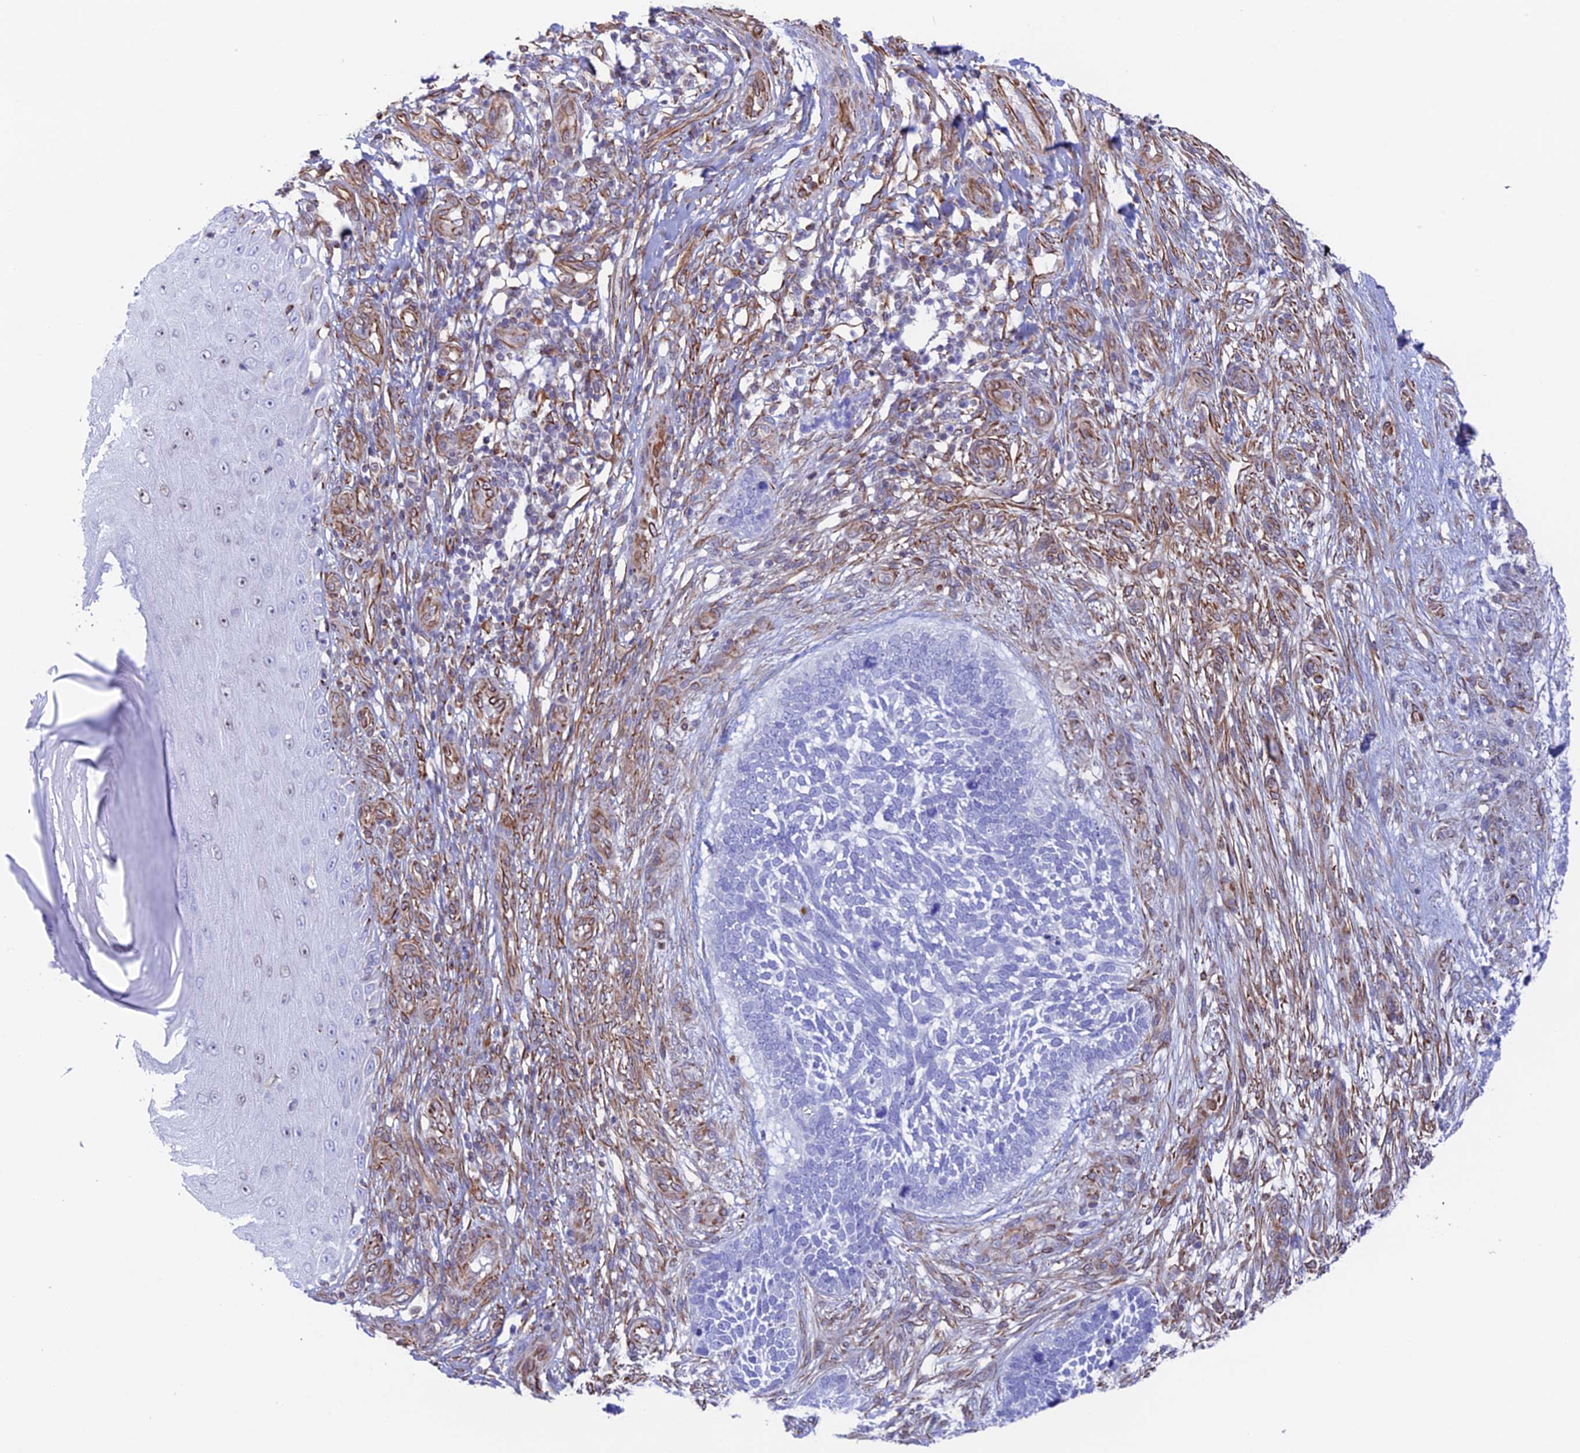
{"staining": {"intensity": "negative", "quantity": "none", "location": "none"}, "tissue": "skin cancer", "cell_type": "Tumor cells", "image_type": "cancer", "snomed": [{"axis": "morphology", "description": "Basal cell carcinoma"}, {"axis": "topography", "description": "Skin"}], "caption": "Immunohistochemistry micrograph of neoplastic tissue: human skin cancer (basal cell carcinoma) stained with DAB (3,3'-diaminobenzidine) displays no significant protein positivity in tumor cells. (DAB IHC with hematoxylin counter stain).", "gene": "ZNF652", "patient": {"sex": "male", "age": 88}}